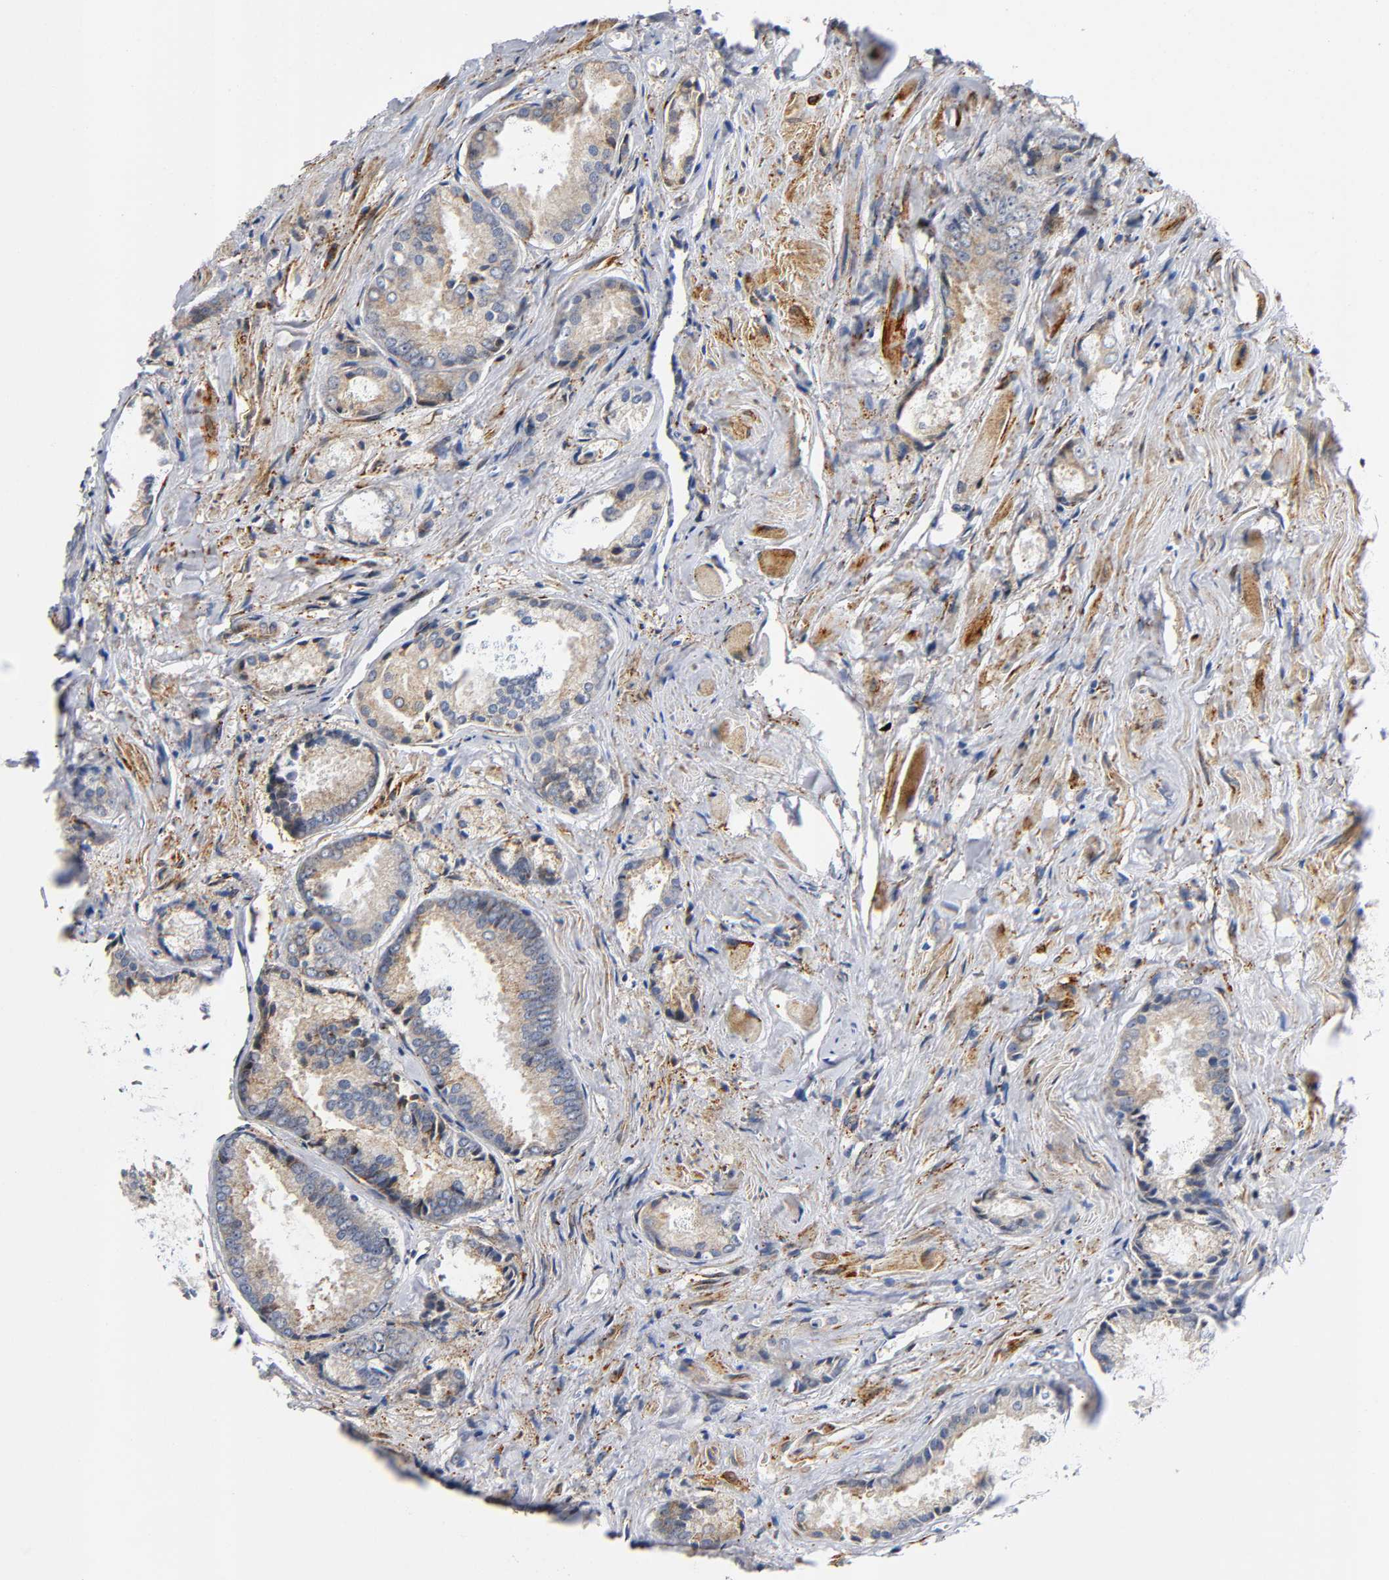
{"staining": {"intensity": "moderate", "quantity": ">75%", "location": "cytoplasmic/membranous"}, "tissue": "prostate cancer", "cell_type": "Tumor cells", "image_type": "cancer", "snomed": [{"axis": "morphology", "description": "Adenocarcinoma, Low grade"}, {"axis": "topography", "description": "Prostate"}], "caption": "Prostate low-grade adenocarcinoma stained with a protein marker demonstrates moderate staining in tumor cells.", "gene": "SOS2", "patient": {"sex": "male", "age": 64}}